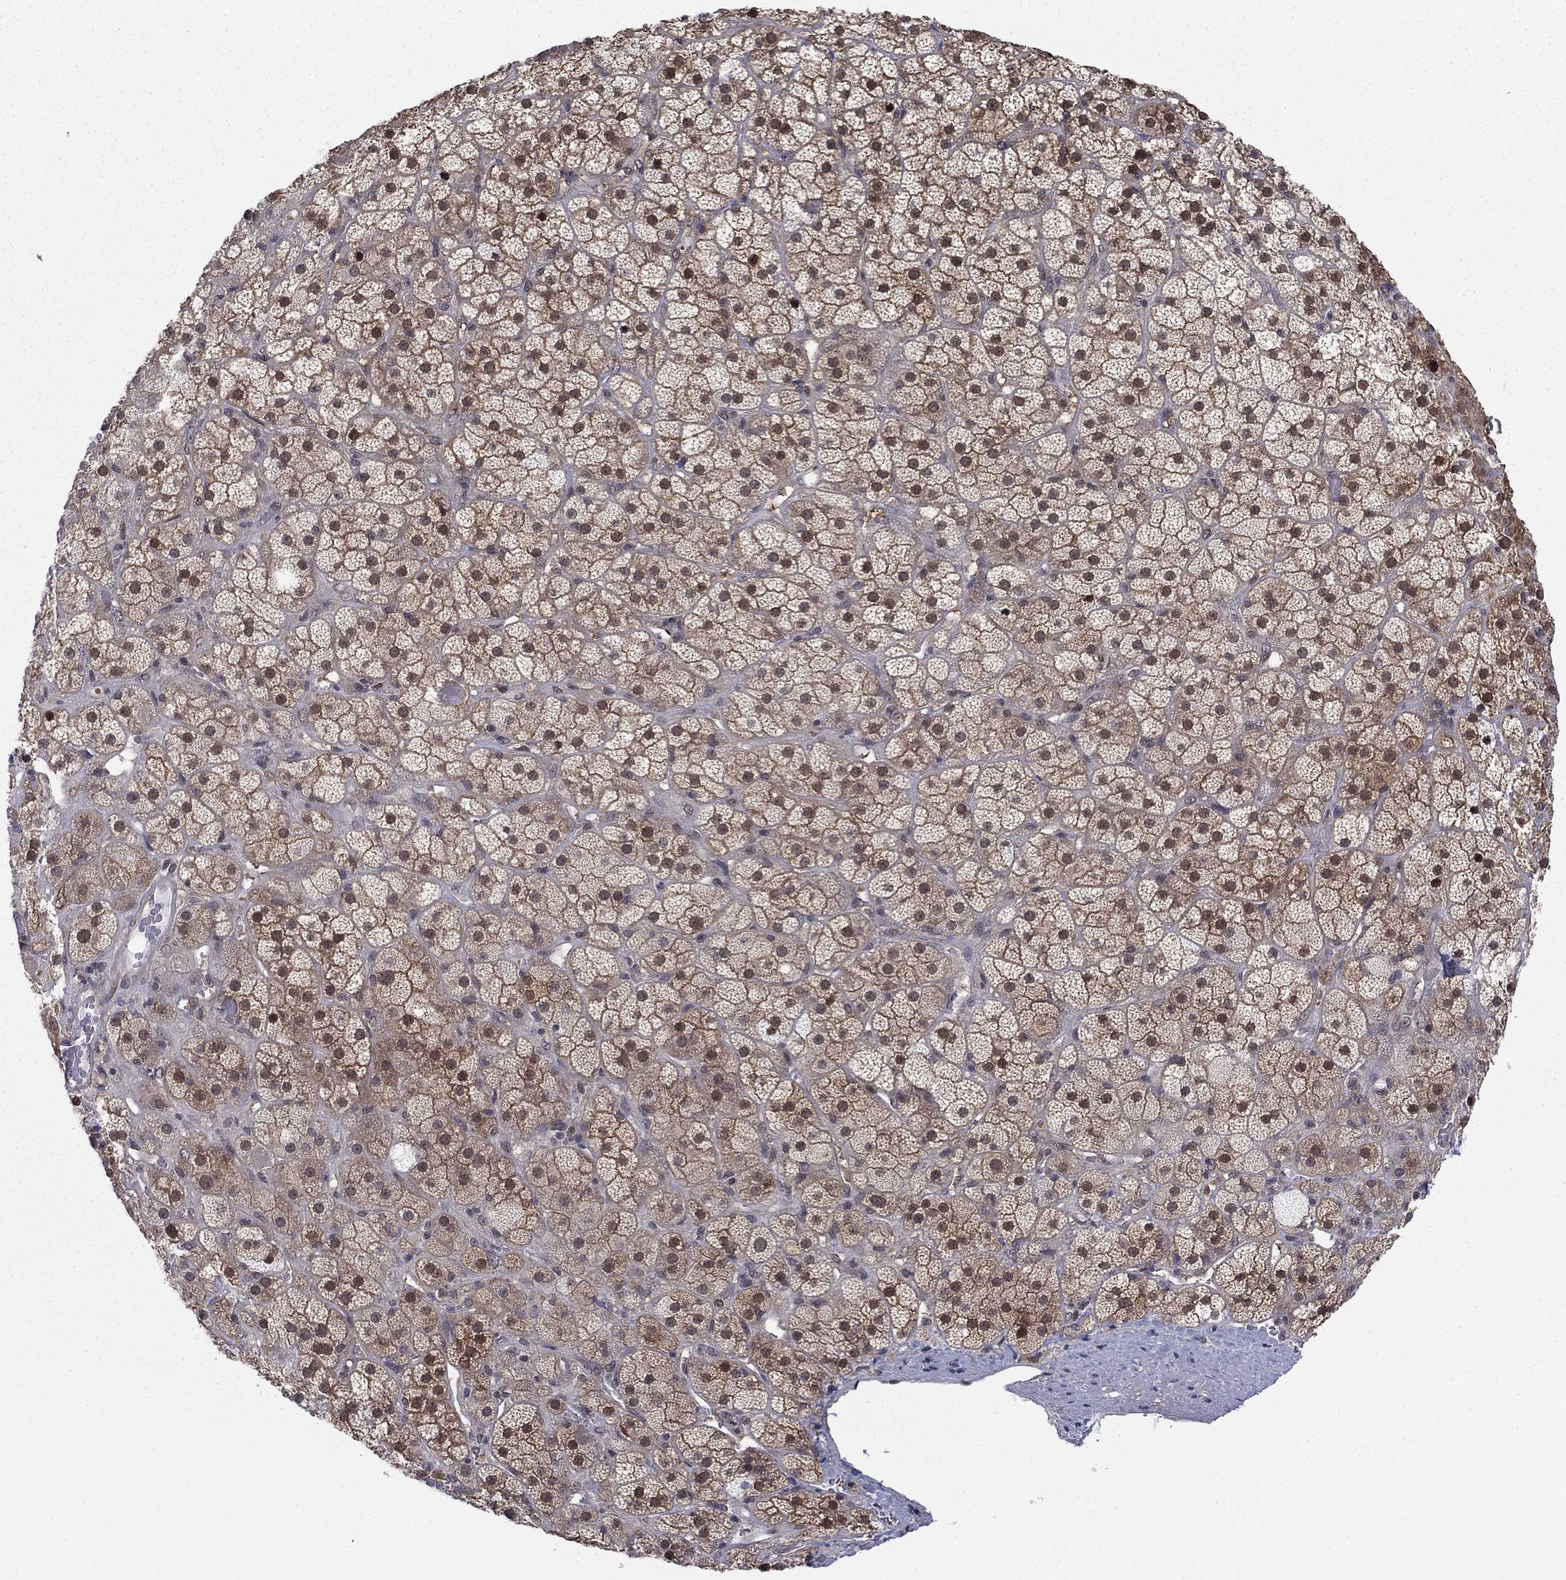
{"staining": {"intensity": "moderate", "quantity": "25%-75%", "location": "cytoplasmic/membranous,nuclear"}, "tissue": "adrenal gland", "cell_type": "Glandular cells", "image_type": "normal", "snomed": [{"axis": "morphology", "description": "Normal tissue, NOS"}, {"axis": "topography", "description": "Adrenal gland"}], "caption": "Protein staining by immunohistochemistry (IHC) shows moderate cytoplasmic/membranous,nuclear positivity in about 25%-75% of glandular cells in benign adrenal gland.", "gene": "FKBP4", "patient": {"sex": "male", "age": 57}}